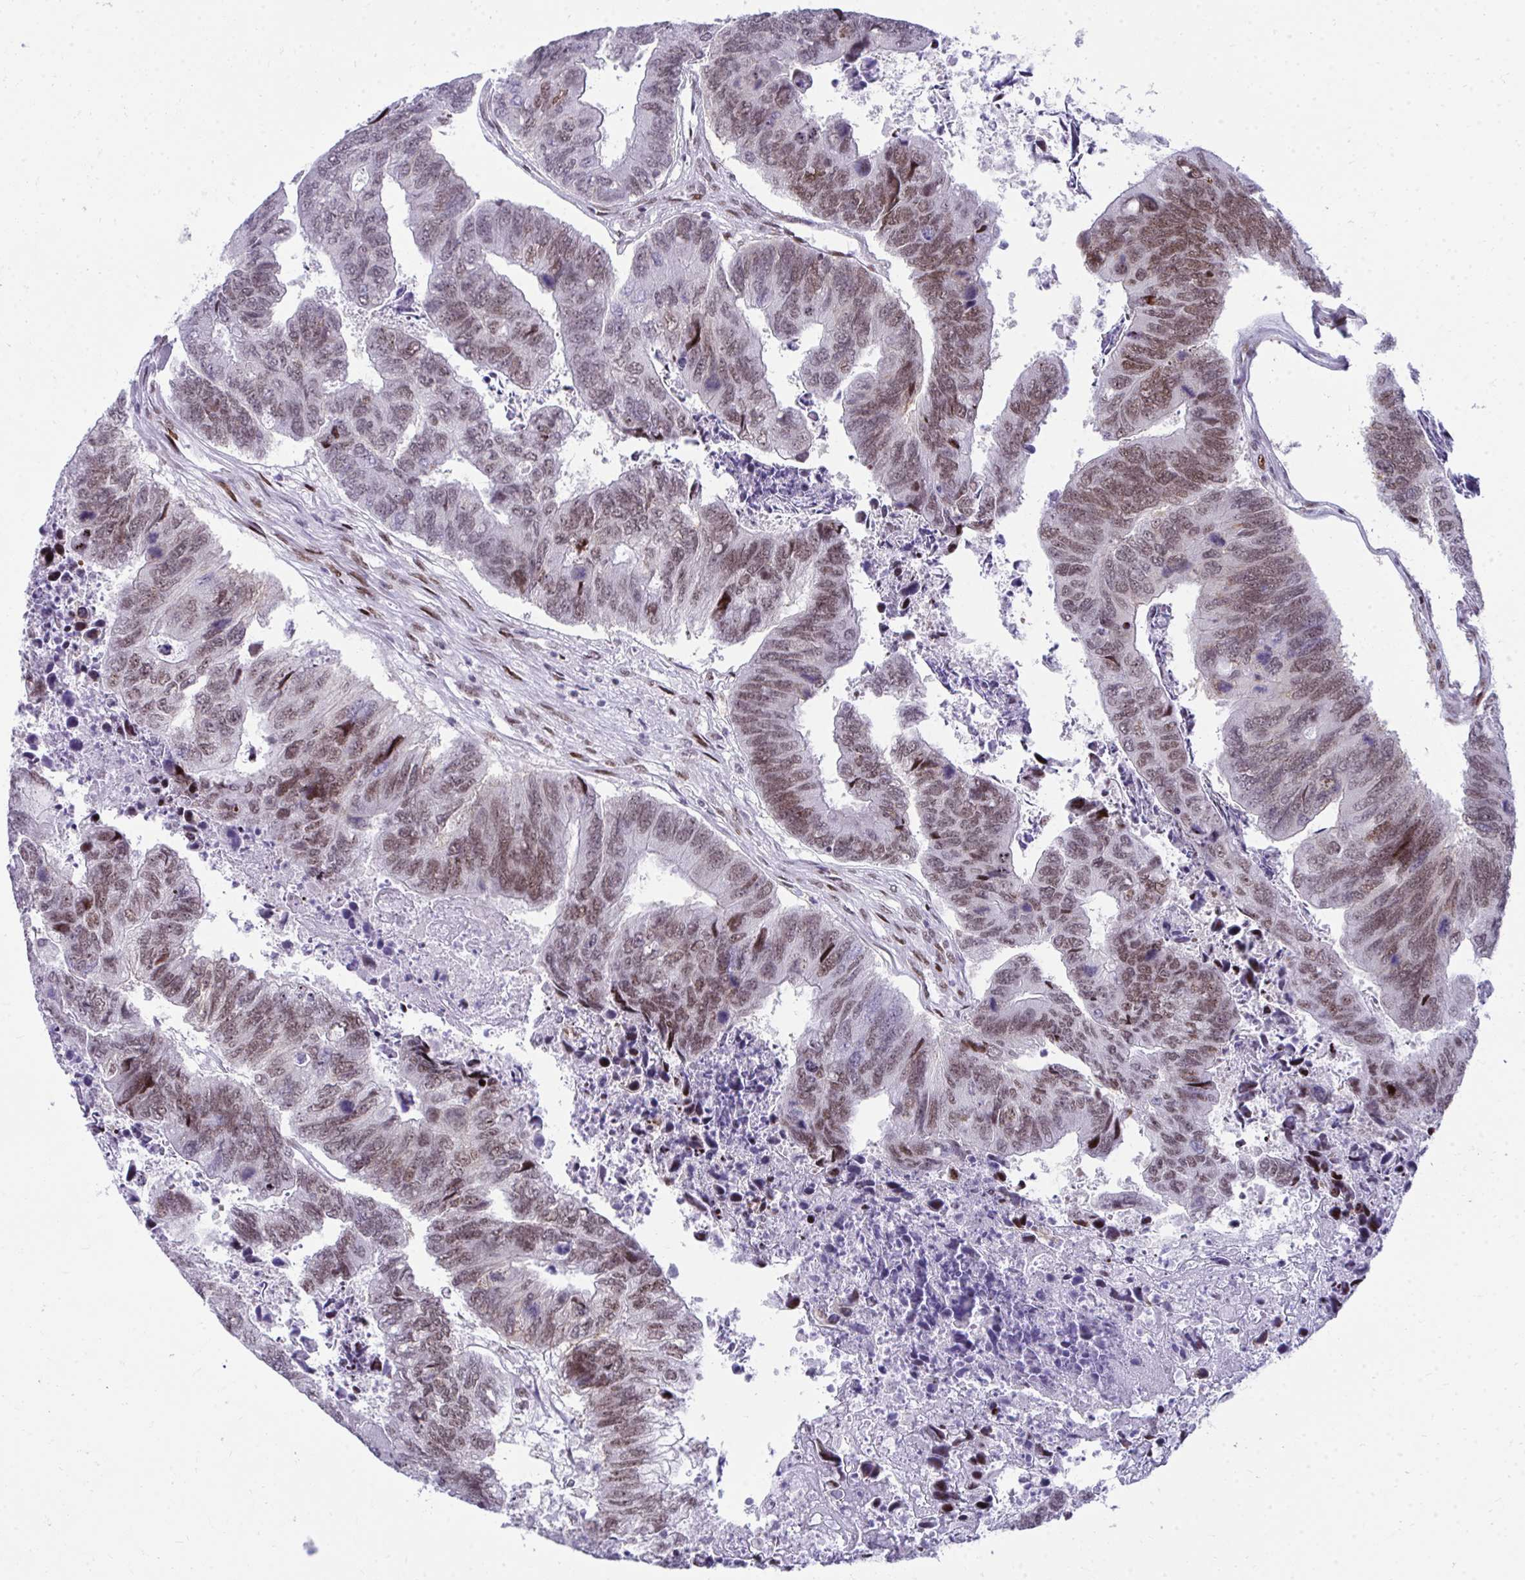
{"staining": {"intensity": "moderate", "quantity": ">75%", "location": "nuclear"}, "tissue": "colorectal cancer", "cell_type": "Tumor cells", "image_type": "cancer", "snomed": [{"axis": "morphology", "description": "Adenocarcinoma, NOS"}, {"axis": "topography", "description": "Colon"}], "caption": "A micrograph of colorectal cancer (adenocarcinoma) stained for a protein reveals moderate nuclear brown staining in tumor cells.", "gene": "GLDN", "patient": {"sex": "female", "age": 67}}